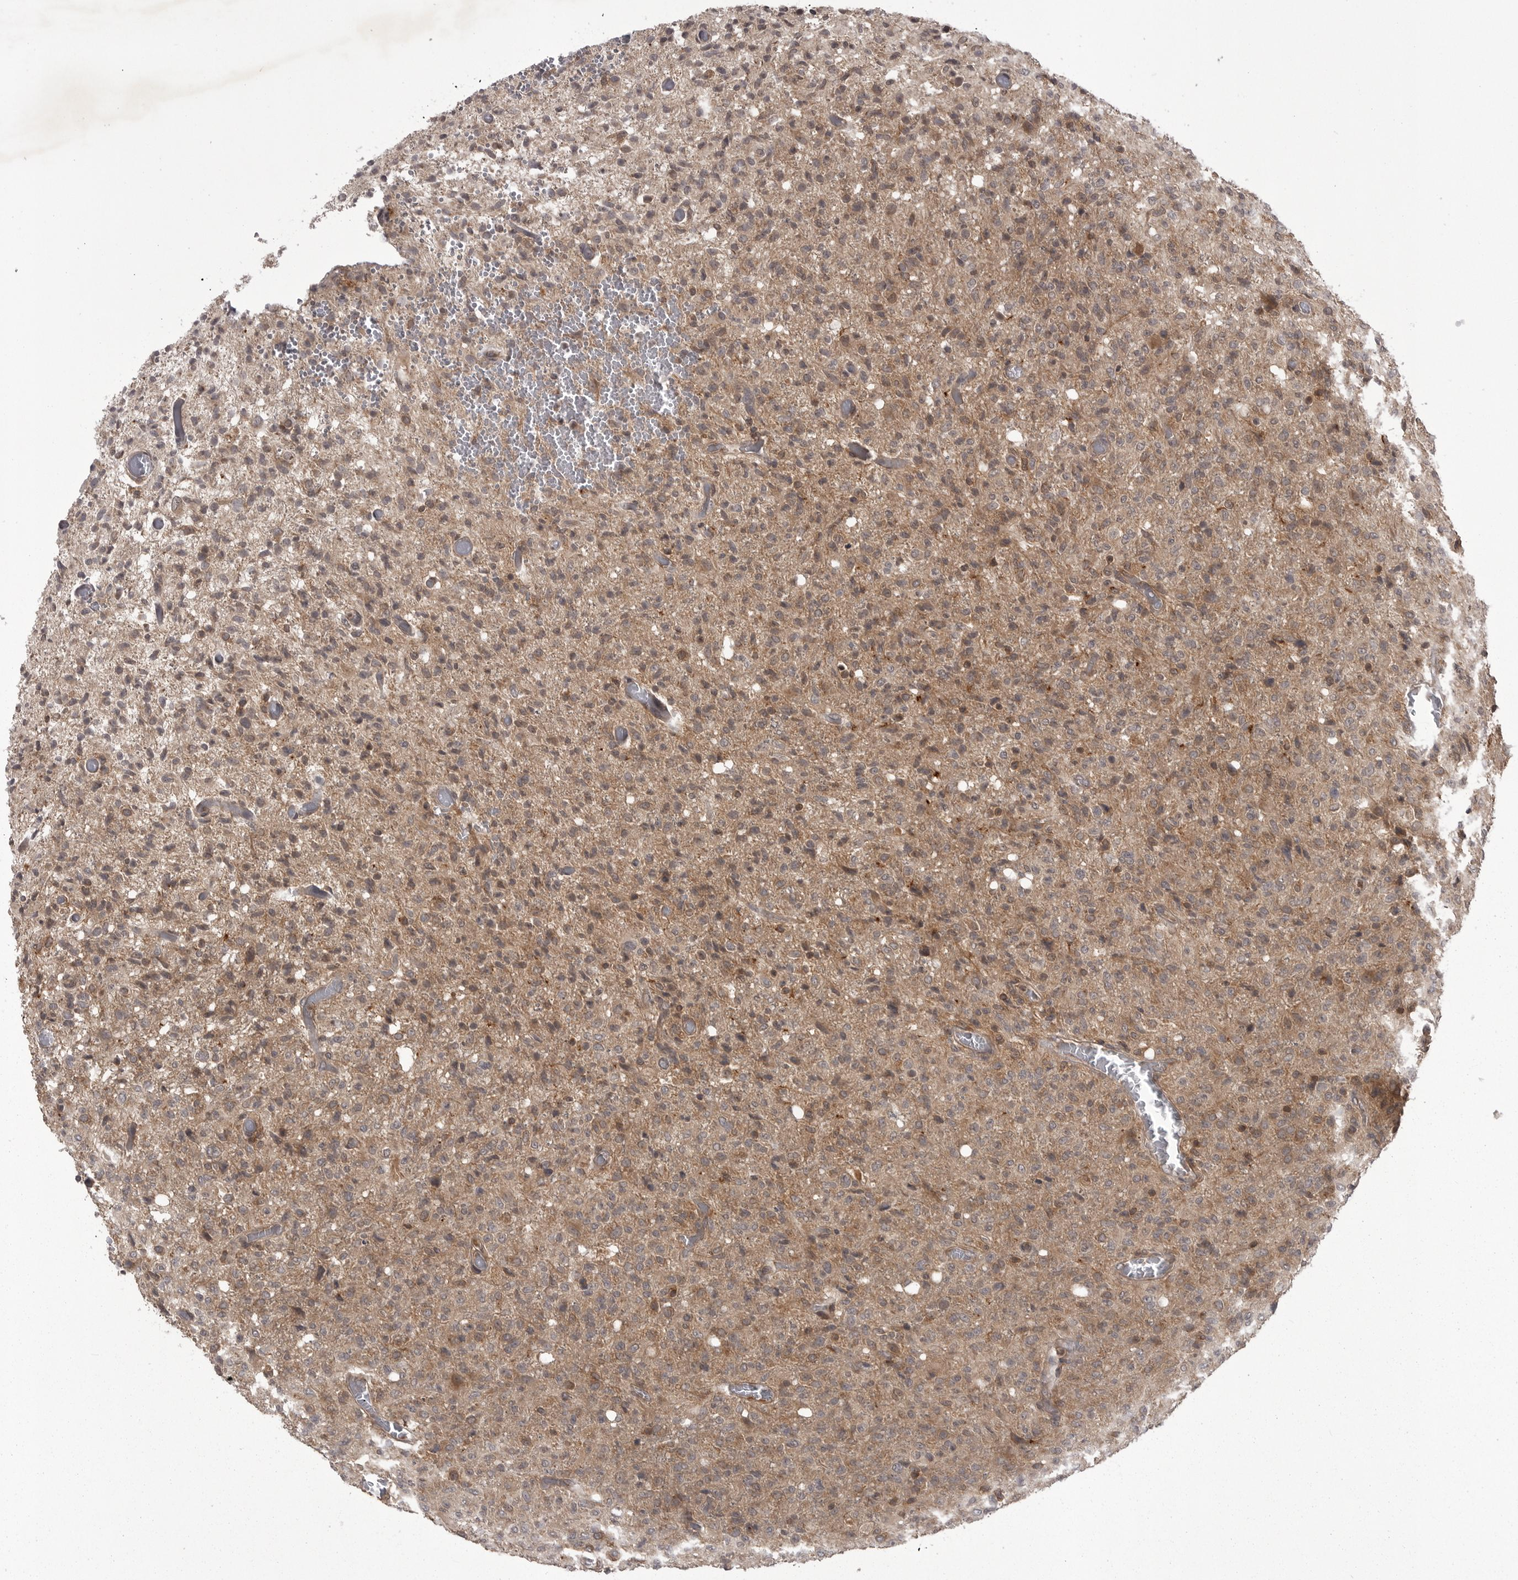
{"staining": {"intensity": "weak", "quantity": ">75%", "location": "cytoplasmic/membranous"}, "tissue": "glioma", "cell_type": "Tumor cells", "image_type": "cancer", "snomed": [{"axis": "morphology", "description": "Glioma, malignant, High grade"}, {"axis": "topography", "description": "Brain"}], "caption": "Human glioma stained for a protein (brown) displays weak cytoplasmic/membranous positive positivity in about >75% of tumor cells.", "gene": "STK24", "patient": {"sex": "female", "age": 57}}